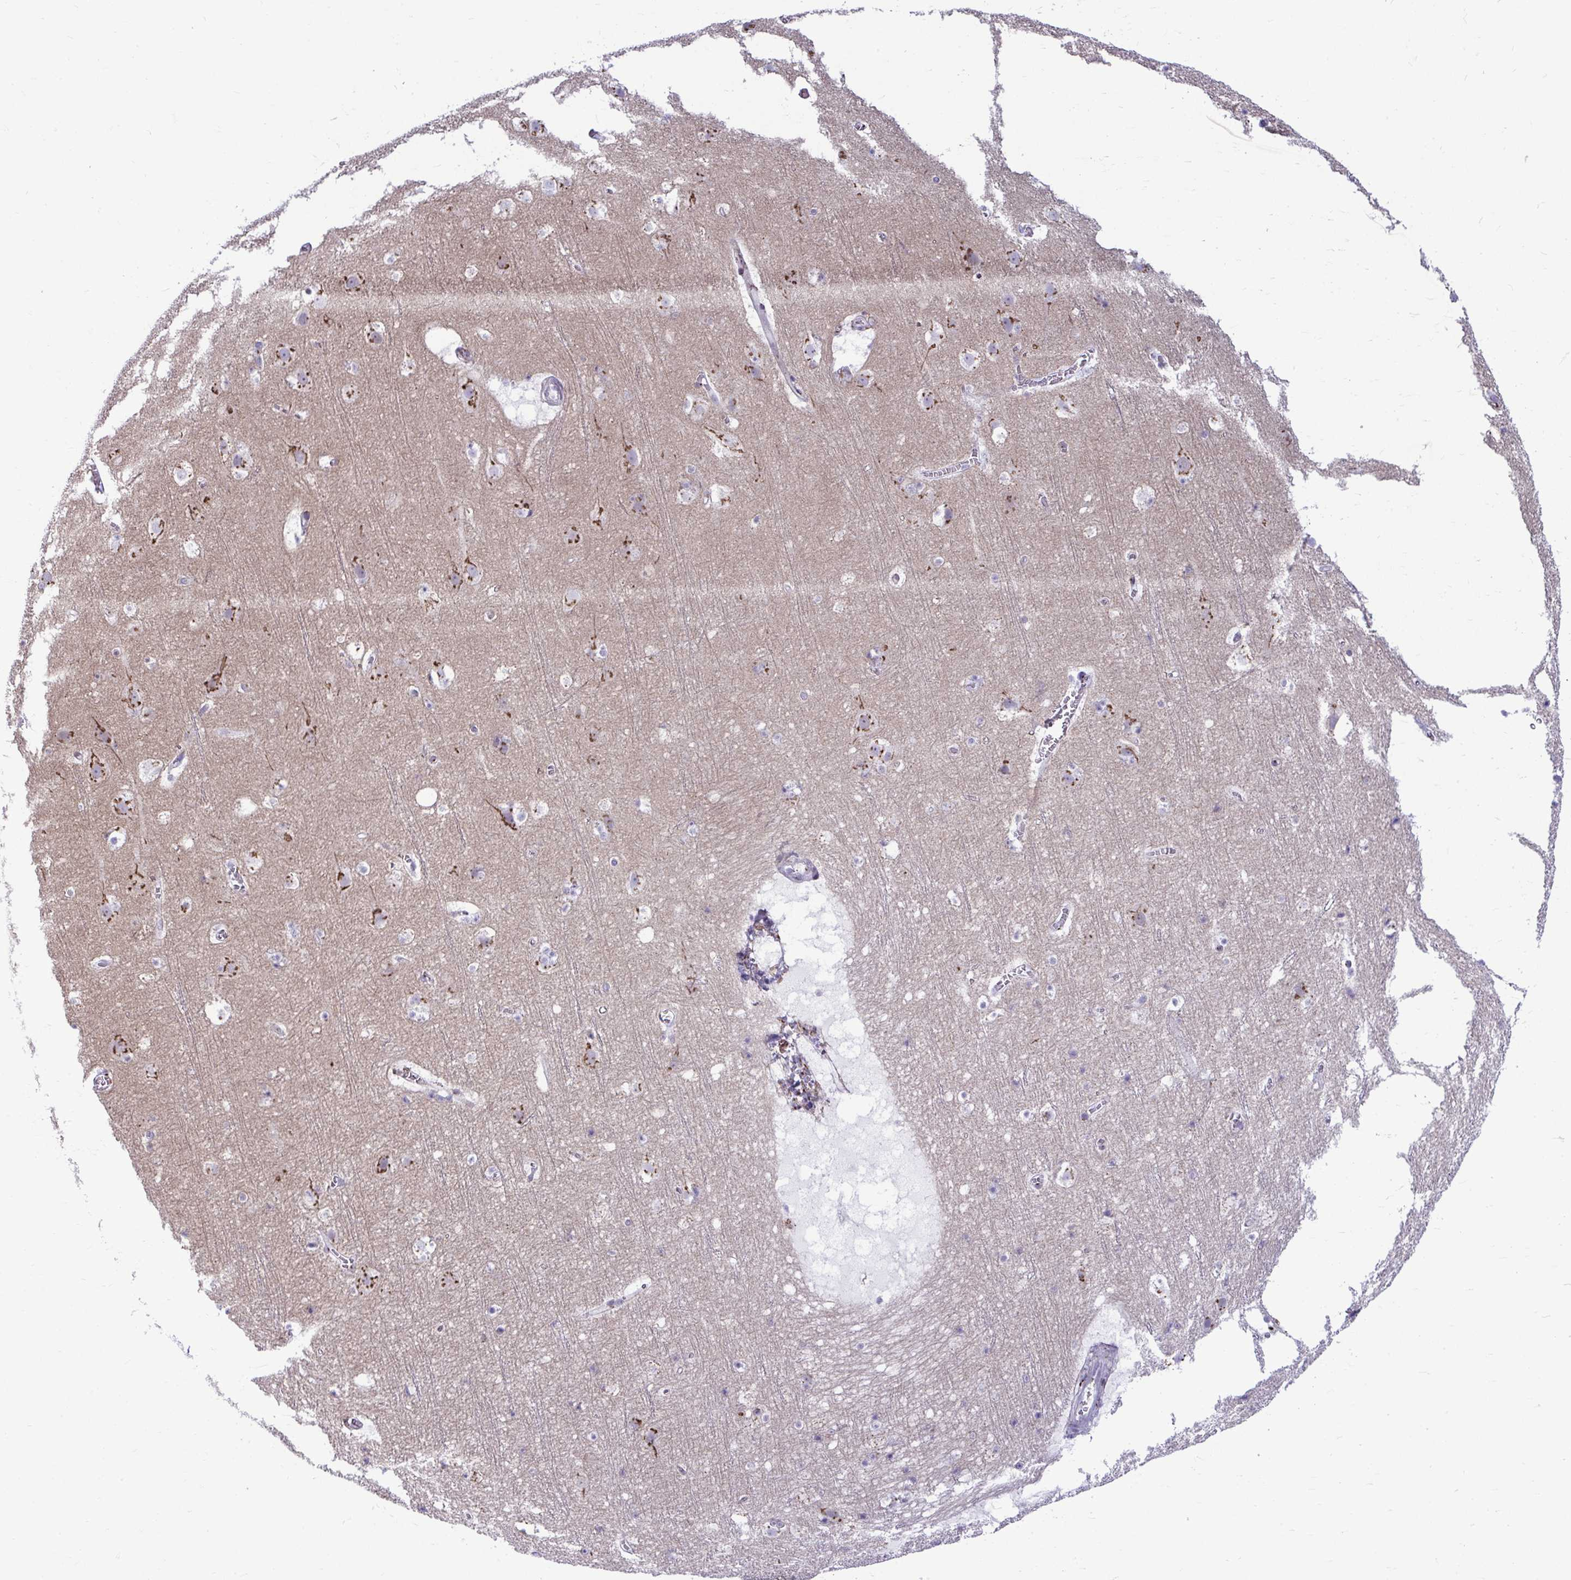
{"staining": {"intensity": "negative", "quantity": "none", "location": "none"}, "tissue": "cerebral cortex", "cell_type": "Endothelial cells", "image_type": "normal", "snomed": [{"axis": "morphology", "description": "Normal tissue, NOS"}, {"axis": "topography", "description": "Cerebral cortex"}], "caption": "This micrograph is of unremarkable cerebral cortex stained with immunohistochemistry (IHC) to label a protein in brown with the nuclei are counter-stained blue. There is no positivity in endothelial cells.", "gene": "DTX4", "patient": {"sex": "female", "age": 42}}